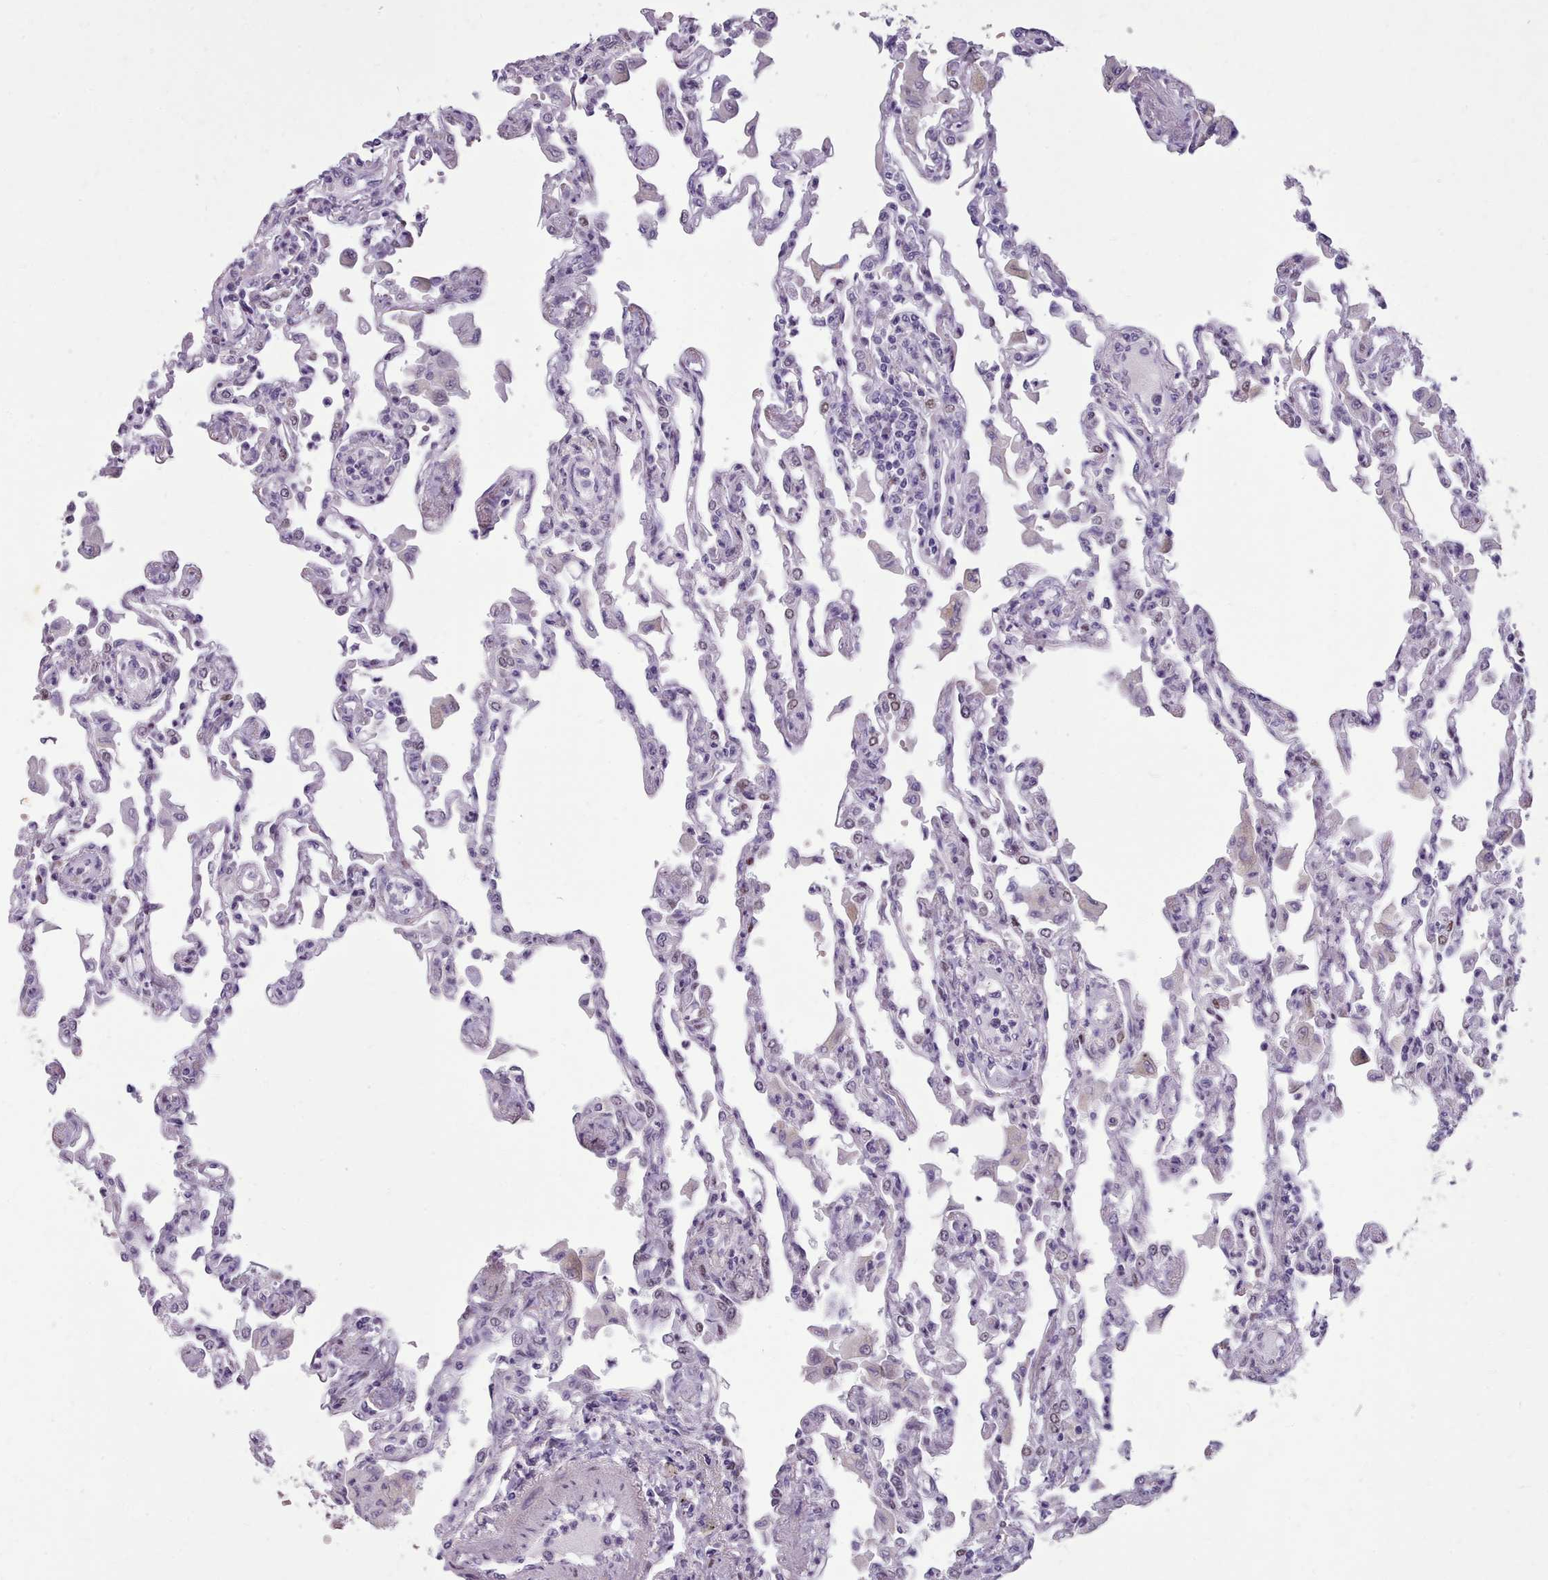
{"staining": {"intensity": "negative", "quantity": "none", "location": "none"}, "tissue": "lung", "cell_type": "Alveolar cells", "image_type": "normal", "snomed": [{"axis": "morphology", "description": "Normal tissue, NOS"}, {"axis": "topography", "description": "Bronchus"}, {"axis": "topography", "description": "Lung"}], "caption": "This histopathology image is of unremarkable lung stained with IHC to label a protein in brown with the nuclei are counter-stained blue. There is no staining in alveolar cells. (Brightfield microscopy of DAB IHC at high magnification).", "gene": "KCNT2", "patient": {"sex": "female", "age": 49}}